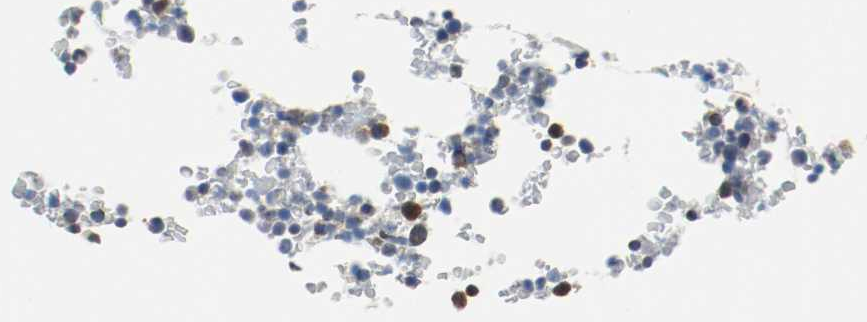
{"staining": {"intensity": "strong", "quantity": "<25%", "location": "cytoplasmic/membranous"}, "tissue": "bone marrow", "cell_type": "Hematopoietic cells", "image_type": "normal", "snomed": [{"axis": "morphology", "description": "Normal tissue, NOS"}, {"axis": "topography", "description": "Bone marrow"}], "caption": "An immunohistochemistry (IHC) image of normal tissue is shown. Protein staining in brown shows strong cytoplasmic/membranous positivity in bone marrow within hematopoietic cells.", "gene": "TXNRD1", "patient": {"sex": "female", "age": 66}}